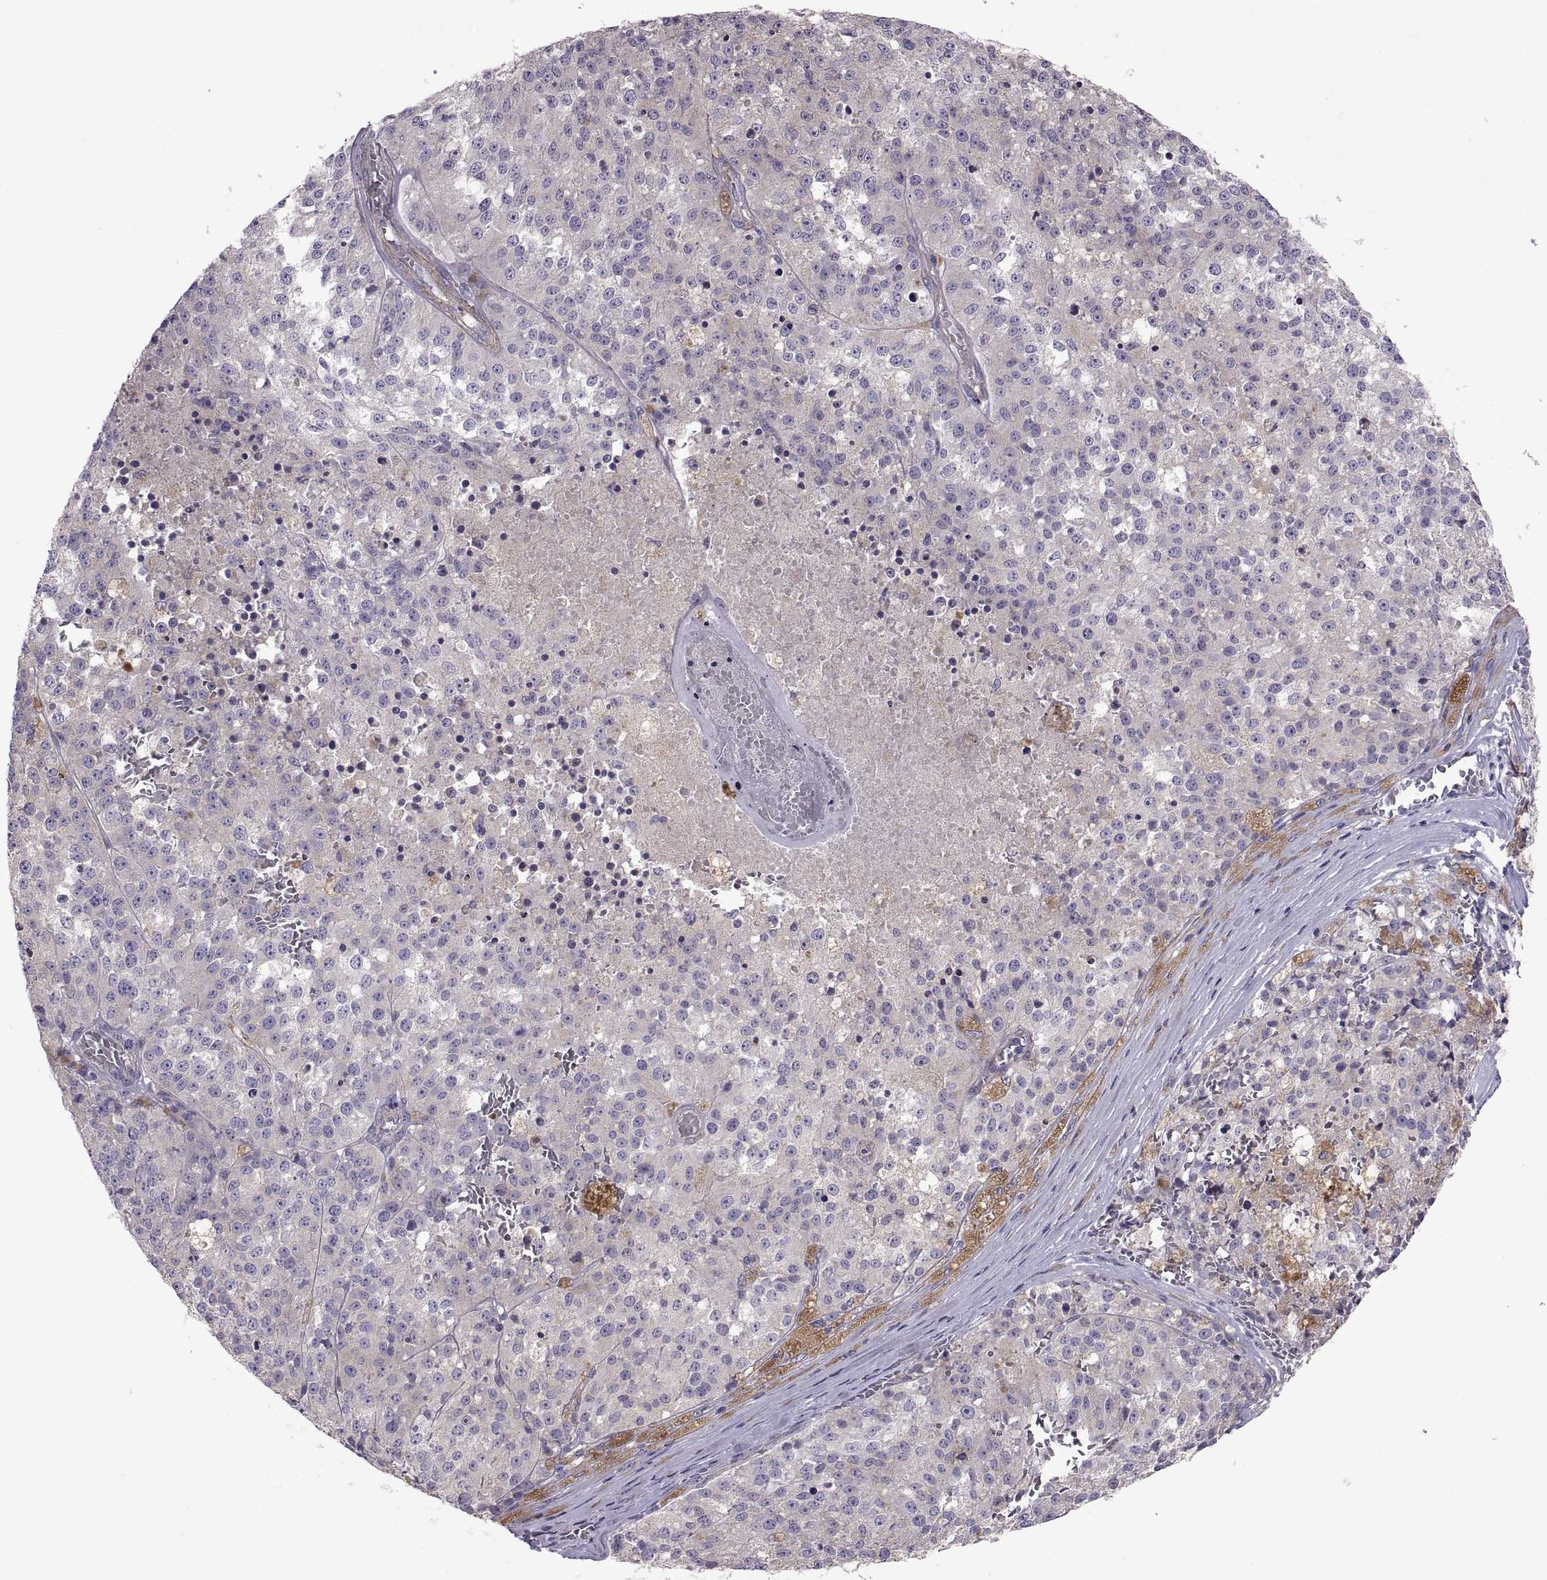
{"staining": {"intensity": "negative", "quantity": "none", "location": "none"}, "tissue": "melanoma", "cell_type": "Tumor cells", "image_type": "cancer", "snomed": [{"axis": "morphology", "description": "Malignant melanoma, Metastatic site"}, {"axis": "topography", "description": "Lymph node"}], "caption": "Immunohistochemistry (IHC) photomicrograph of neoplastic tissue: malignant melanoma (metastatic site) stained with DAB (3,3'-diaminobenzidine) shows no significant protein staining in tumor cells.", "gene": "ARSL", "patient": {"sex": "female", "age": 64}}